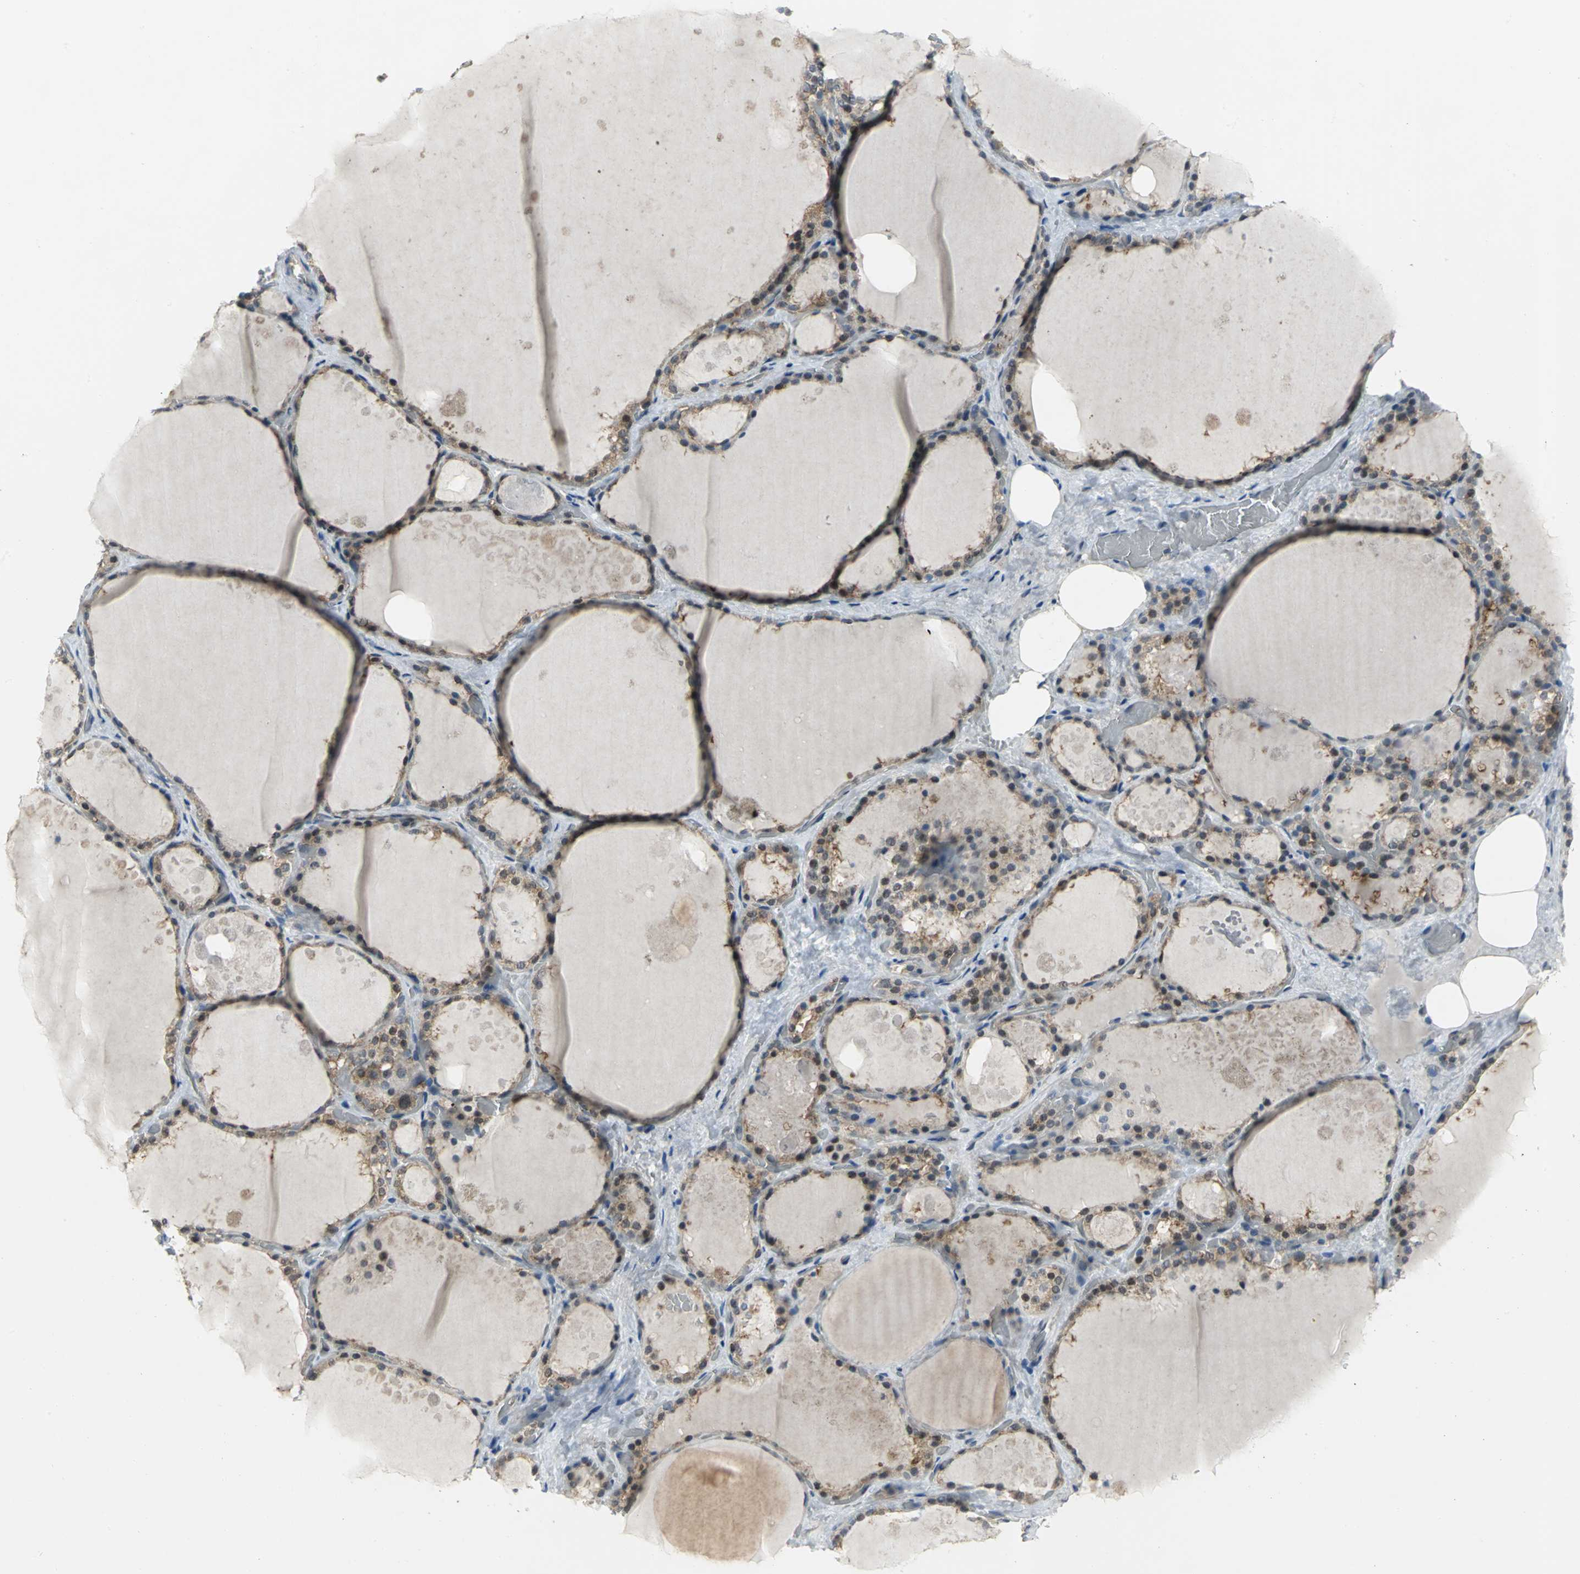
{"staining": {"intensity": "weak", "quantity": ">75%", "location": "cytoplasmic/membranous"}, "tissue": "thyroid gland", "cell_type": "Glandular cells", "image_type": "normal", "snomed": [{"axis": "morphology", "description": "Normal tissue, NOS"}, {"axis": "topography", "description": "Thyroid gland"}], "caption": "Weak cytoplasmic/membranous protein expression is identified in about >75% of glandular cells in thyroid gland. The staining was performed using DAB (3,3'-diaminobenzidine) to visualize the protein expression in brown, while the nuclei were stained in blue with hematoxylin (Magnification: 20x).", "gene": "PSMA4", "patient": {"sex": "male", "age": 61}}